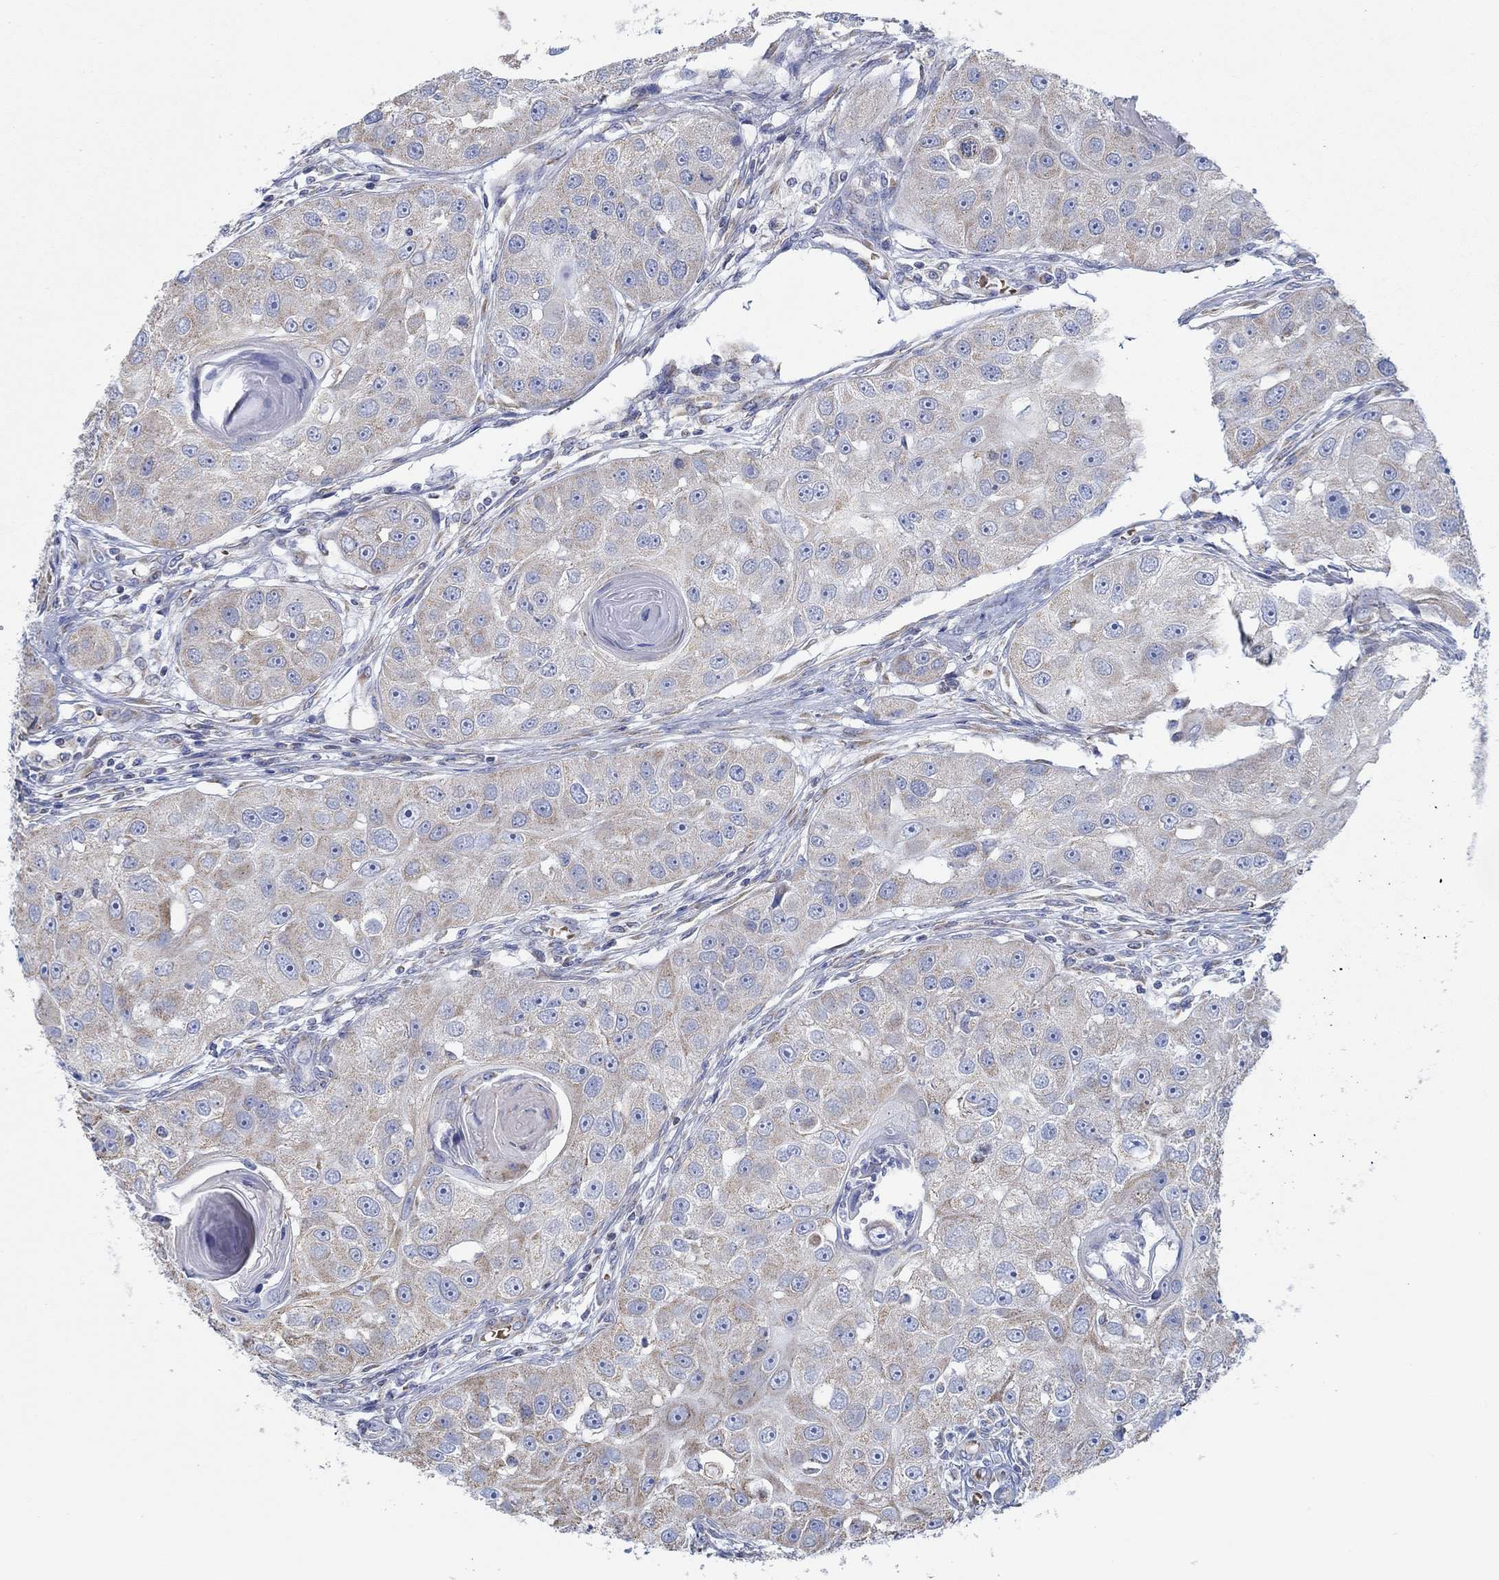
{"staining": {"intensity": "moderate", "quantity": "<25%", "location": "cytoplasmic/membranous"}, "tissue": "head and neck cancer", "cell_type": "Tumor cells", "image_type": "cancer", "snomed": [{"axis": "morphology", "description": "Normal tissue, NOS"}, {"axis": "morphology", "description": "Squamous cell carcinoma, NOS"}, {"axis": "topography", "description": "Skeletal muscle"}, {"axis": "topography", "description": "Head-Neck"}], "caption": "High-magnification brightfield microscopy of head and neck cancer stained with DAB (3,3'-diaminobenzidine) (brown) and counterstained with hematoxylin (blue). tumor cells exhibit moderate cytoplasmic/membranous staining is appreciated in about<25% of cells. Using DAB (brown) and hematoxylin (blue) stains, captured at high magnification using brightfield microscopy.", "gene": "GLOD5", "patient": {"sex": "male", "age": 51}}